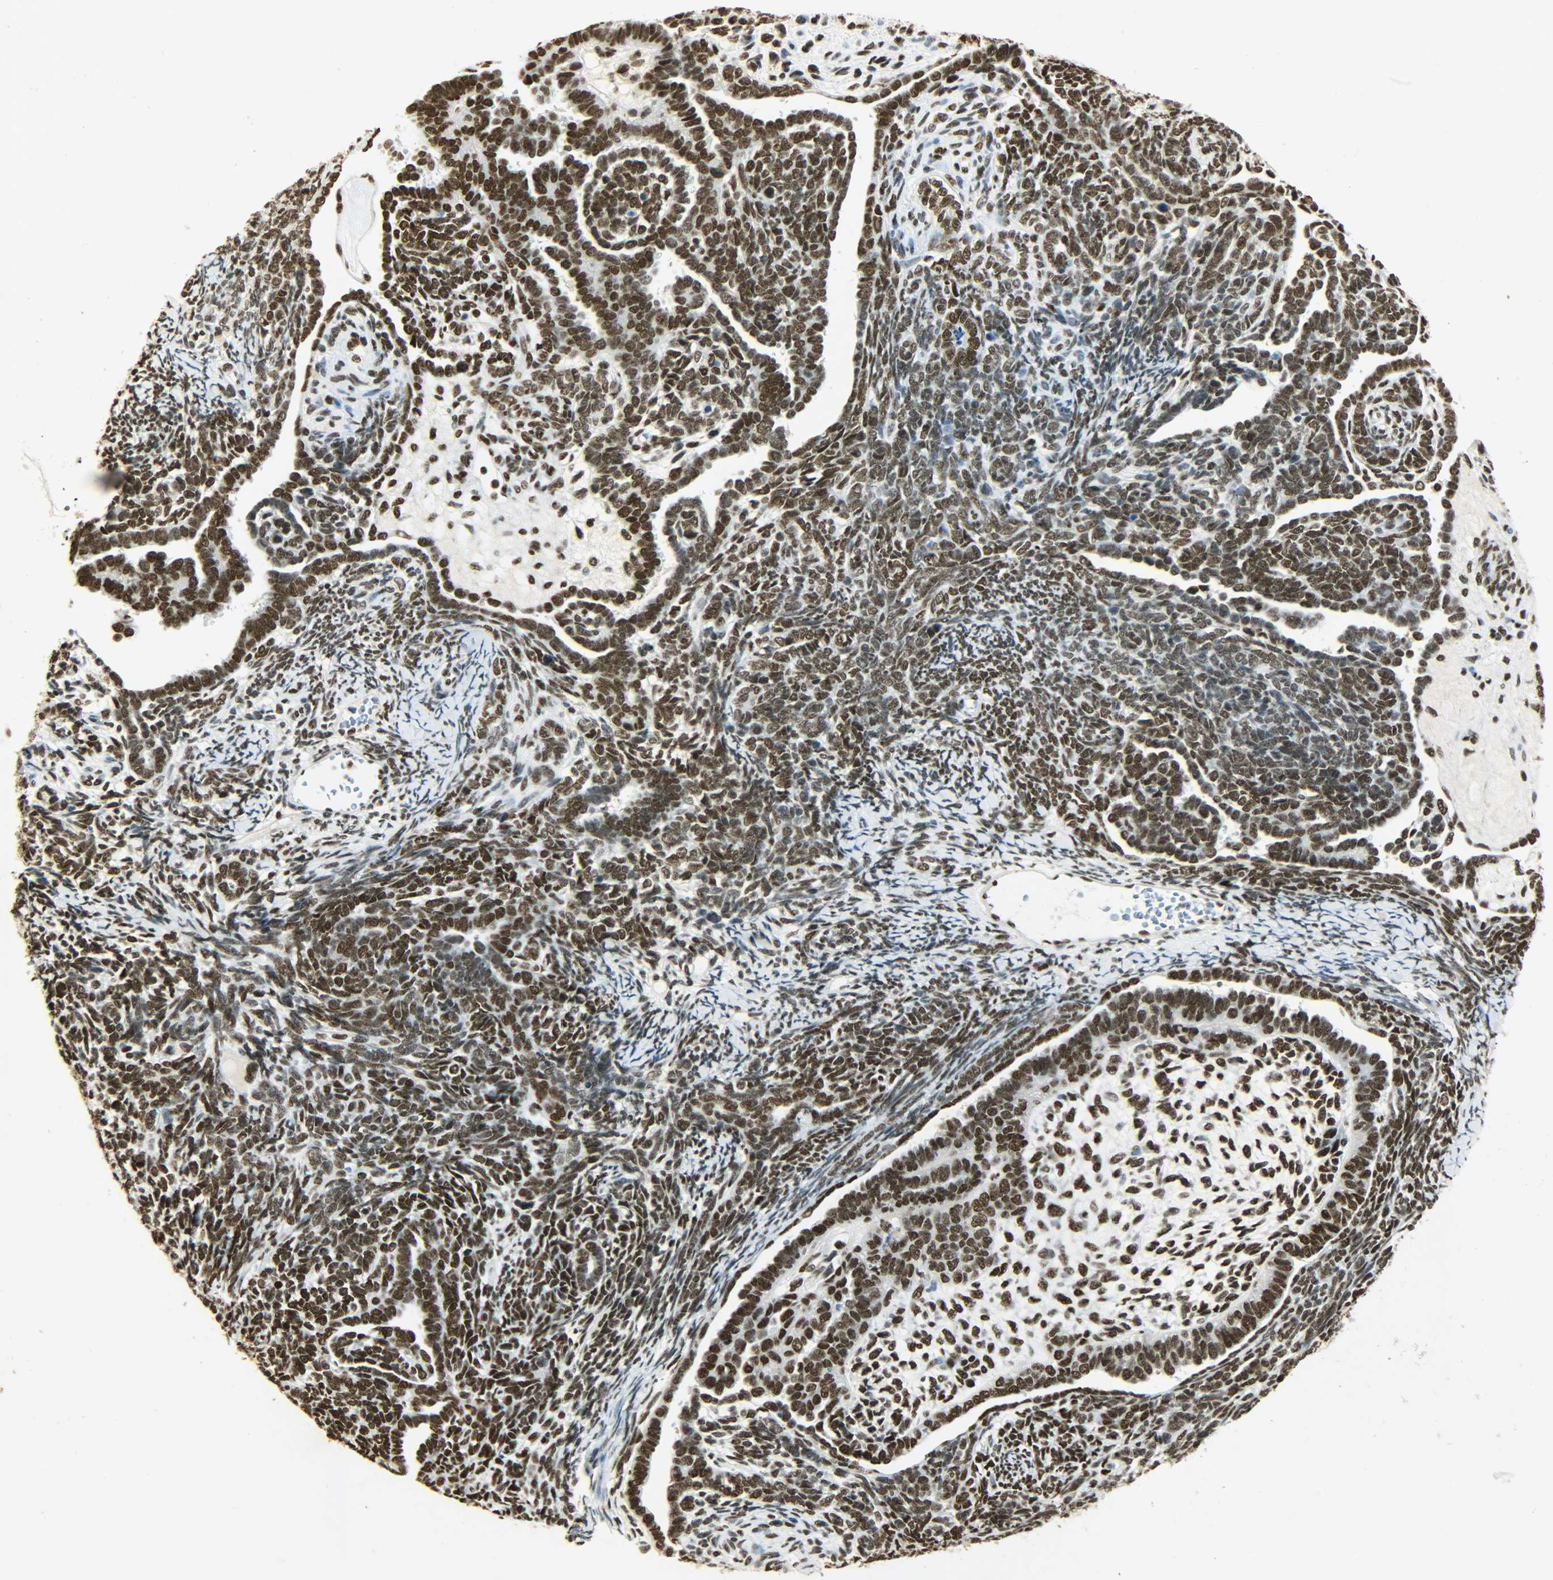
{"staining": {"intensity": "strong", "quantity": ">75%", "location": "nuclear"}, "tissue": "endometrial cancer", "cell_type": "Tumor cells", "image_type": "cancer", "snomed": [{"axis": "morphology", "description": "Neoplasm, malignant, NOS"}, {"axis": "topography", "description": "Endometrium"}], "caption": "DAB (3,3'-diaminobenzidine) immunohistochemical staining of human neoplasm (malignant) (endometrial) shows strong nuclear protein positivity in approximately >75% of tumor cells.", "gene": "KHDRBS1", "patient": {"sex": "female", "age": 74}}